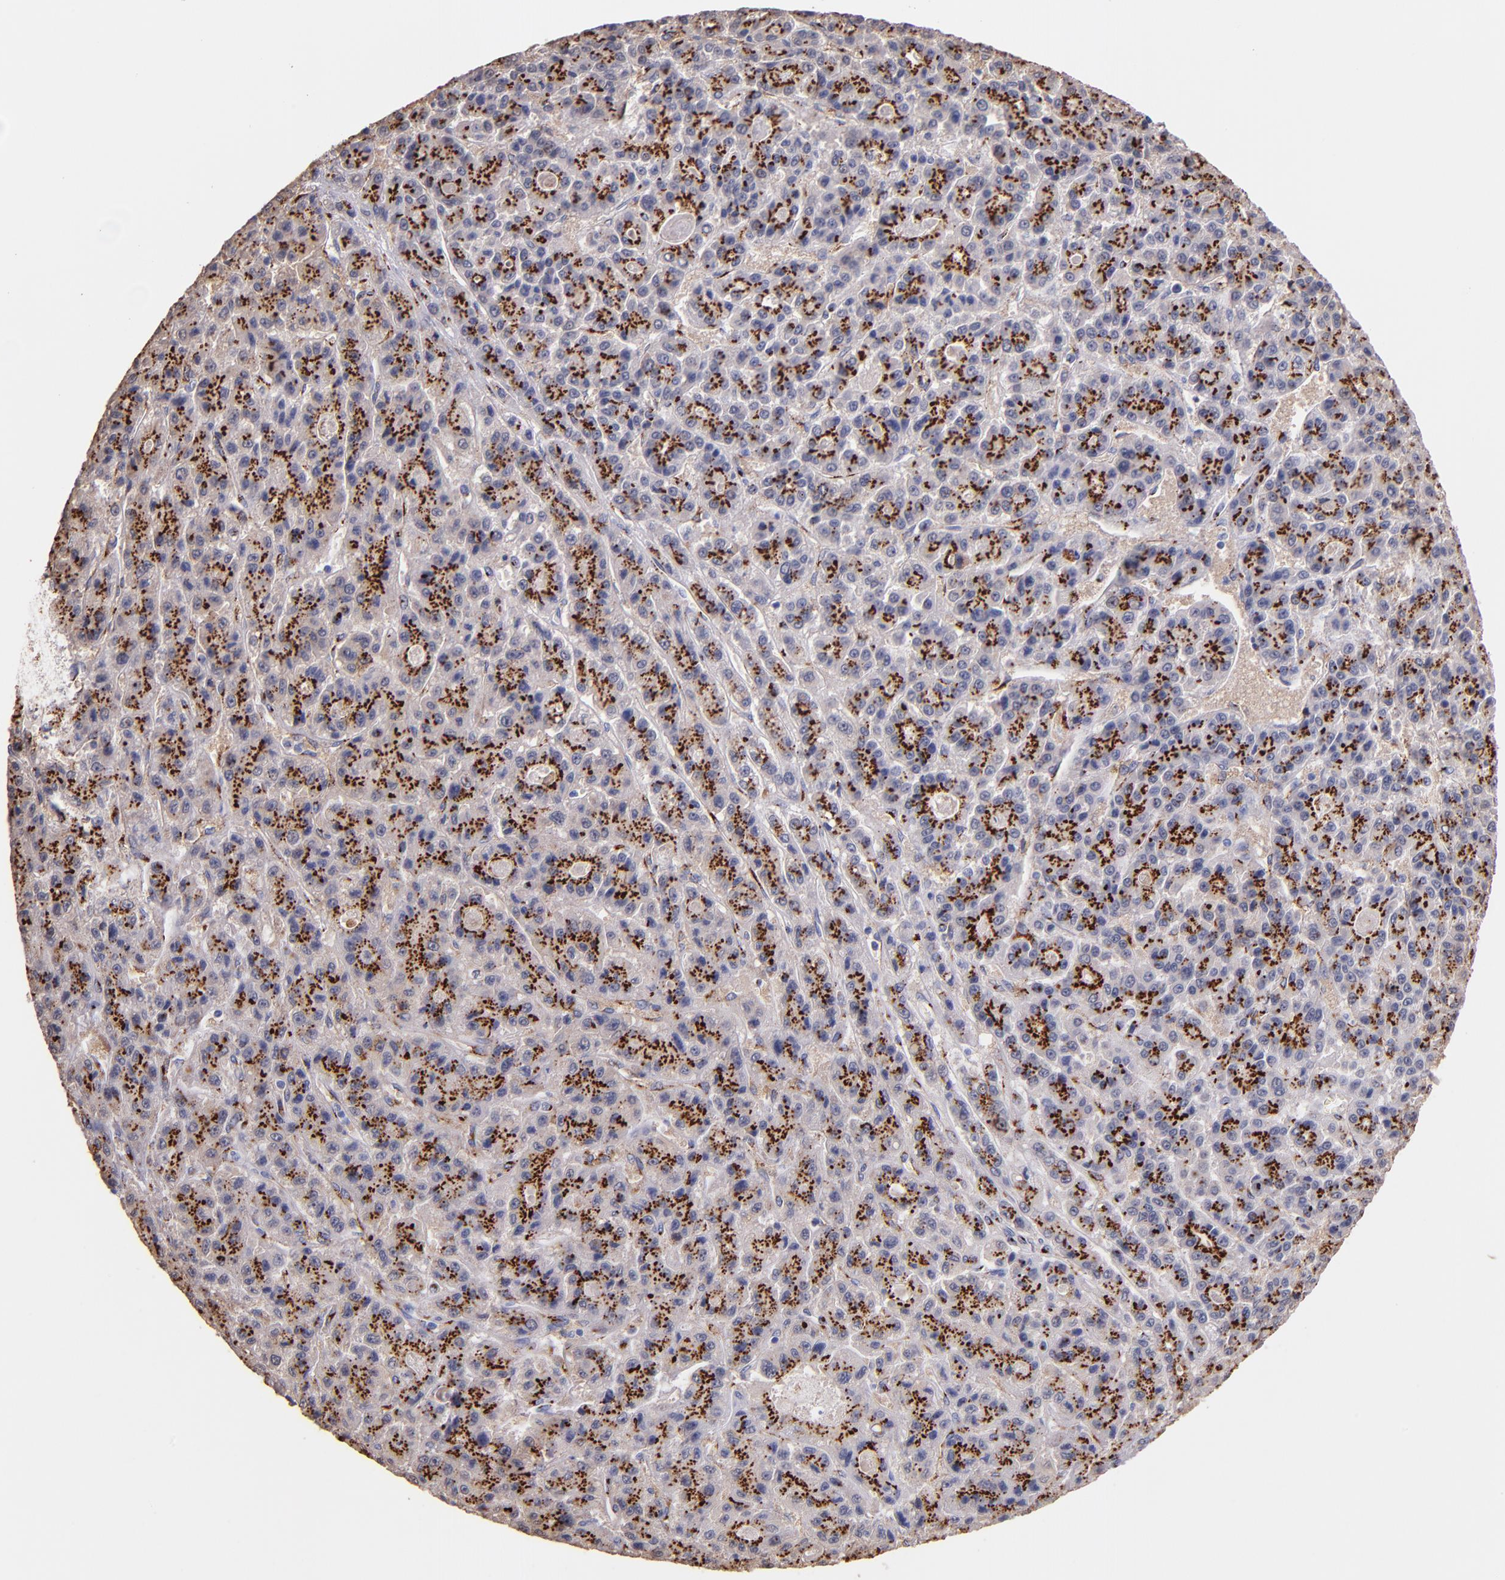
{"staining": {"intensity": "strong", "quantity": ">75%", "location": "cytoplasmic/membranous"}, "tissue": "liver cancer", "cell_type": "Tumor cells", "image_type": "cancer", "snomed": [{"axis": "morphology", "description": "Carcinoma, Hepatocellular, NOS"}, {"axis": "topography", "description": "Liver"}], "caption": "Protein expression analysis of human hepatocellular carcinoma (liver) reveals strong cytoplasmic/membranous positivity in approximately >75% of tumor cells.", "gene": "GOLIM4", "patient": {"sex": "male", "age": 70}}